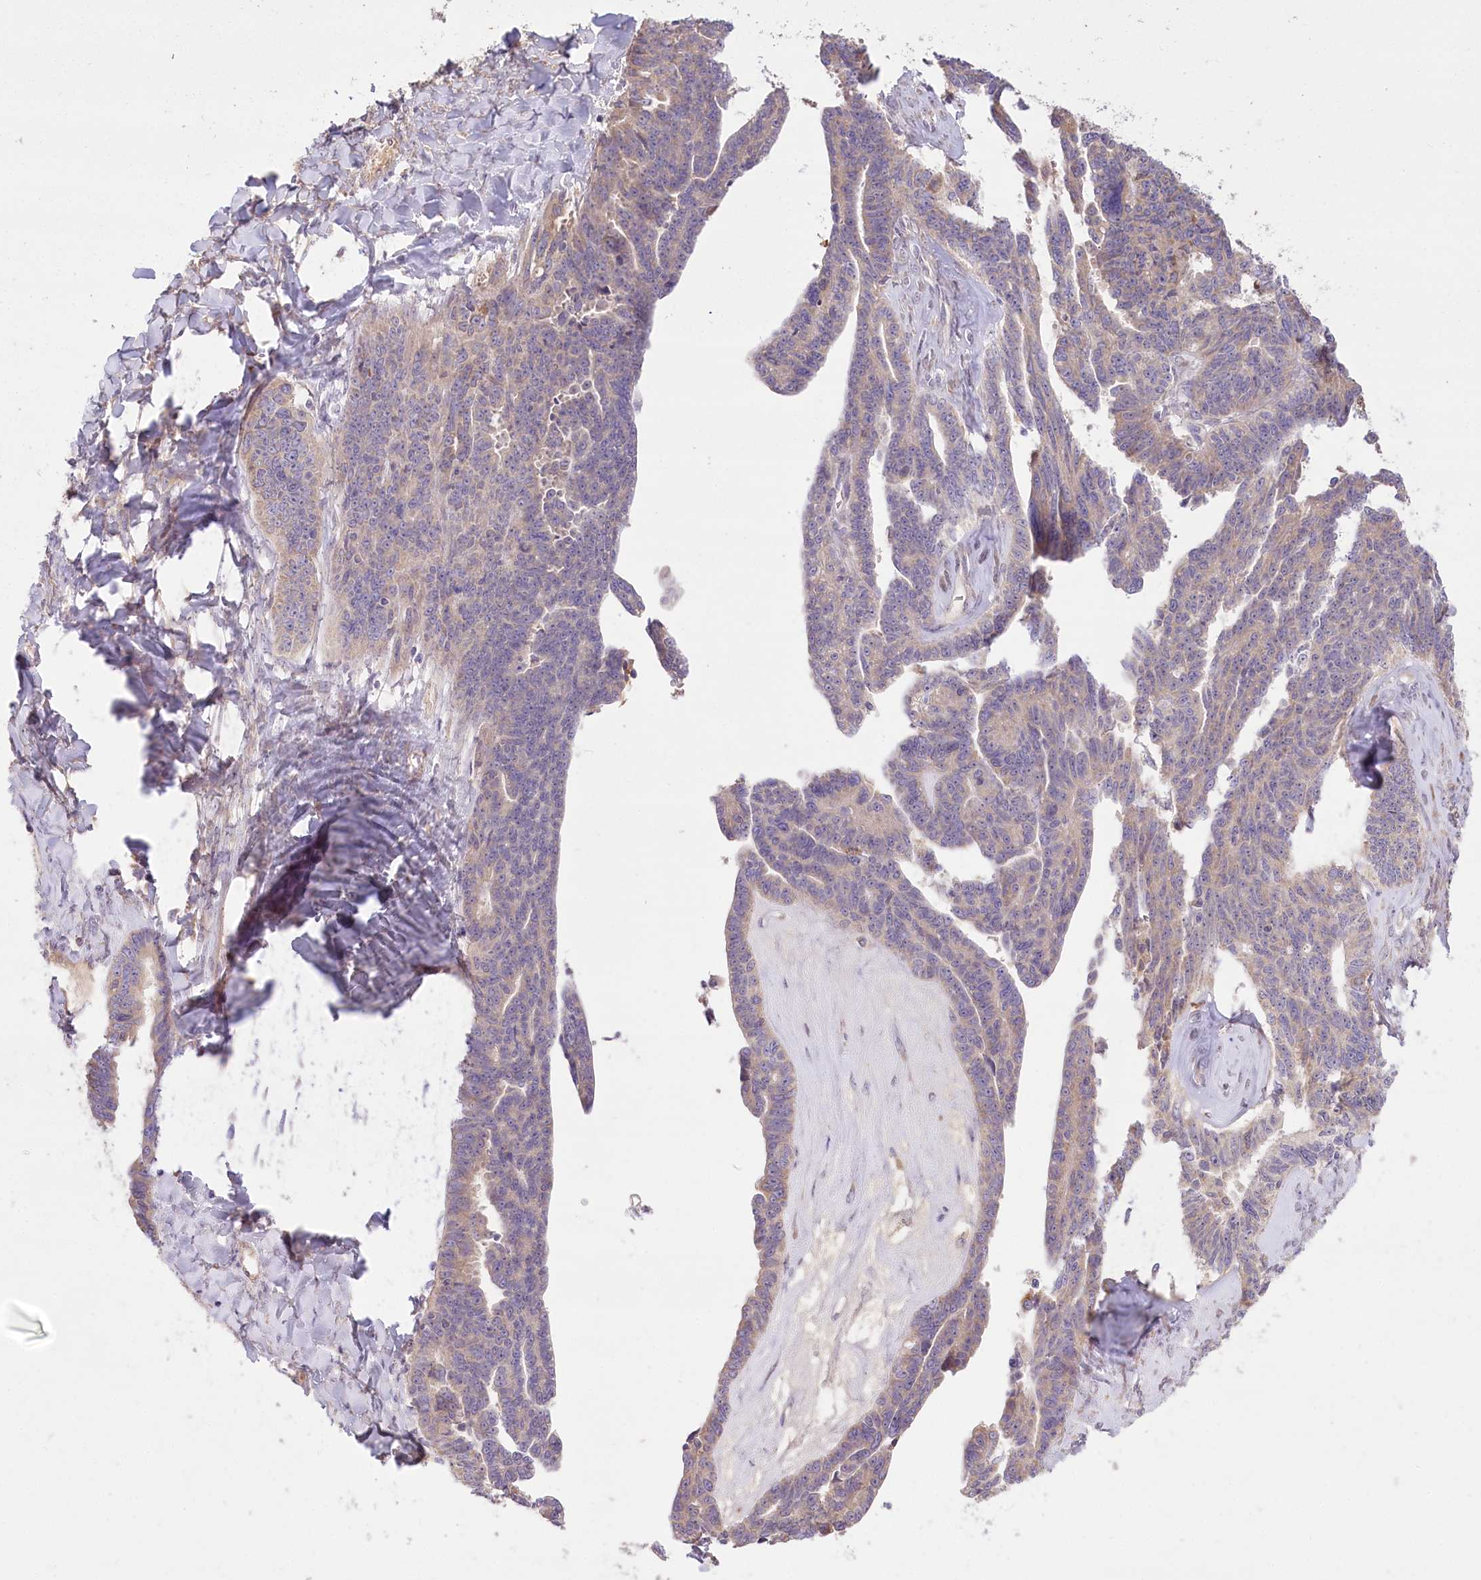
{"staining": {"intensity": "weak", "quantity": "<25%", "location": "cytoplasmic/membranous"}, "tissue": "ovarian cancer", "cell_type": "Tumor cells", "image_type": "cancer", "snomed": [{"axis": "morphology", "description": "Cystadenocarcinoma, serous, NOS"}, {"axis": "topography", "description": "Ovary"}], "caption": "Image shows no significant protein positivity in tumor cells of ovarian cancer (serous cystadenocarcinoma).", "gene": "PBLD", "patient": {"sex": "female", "age": 79}}